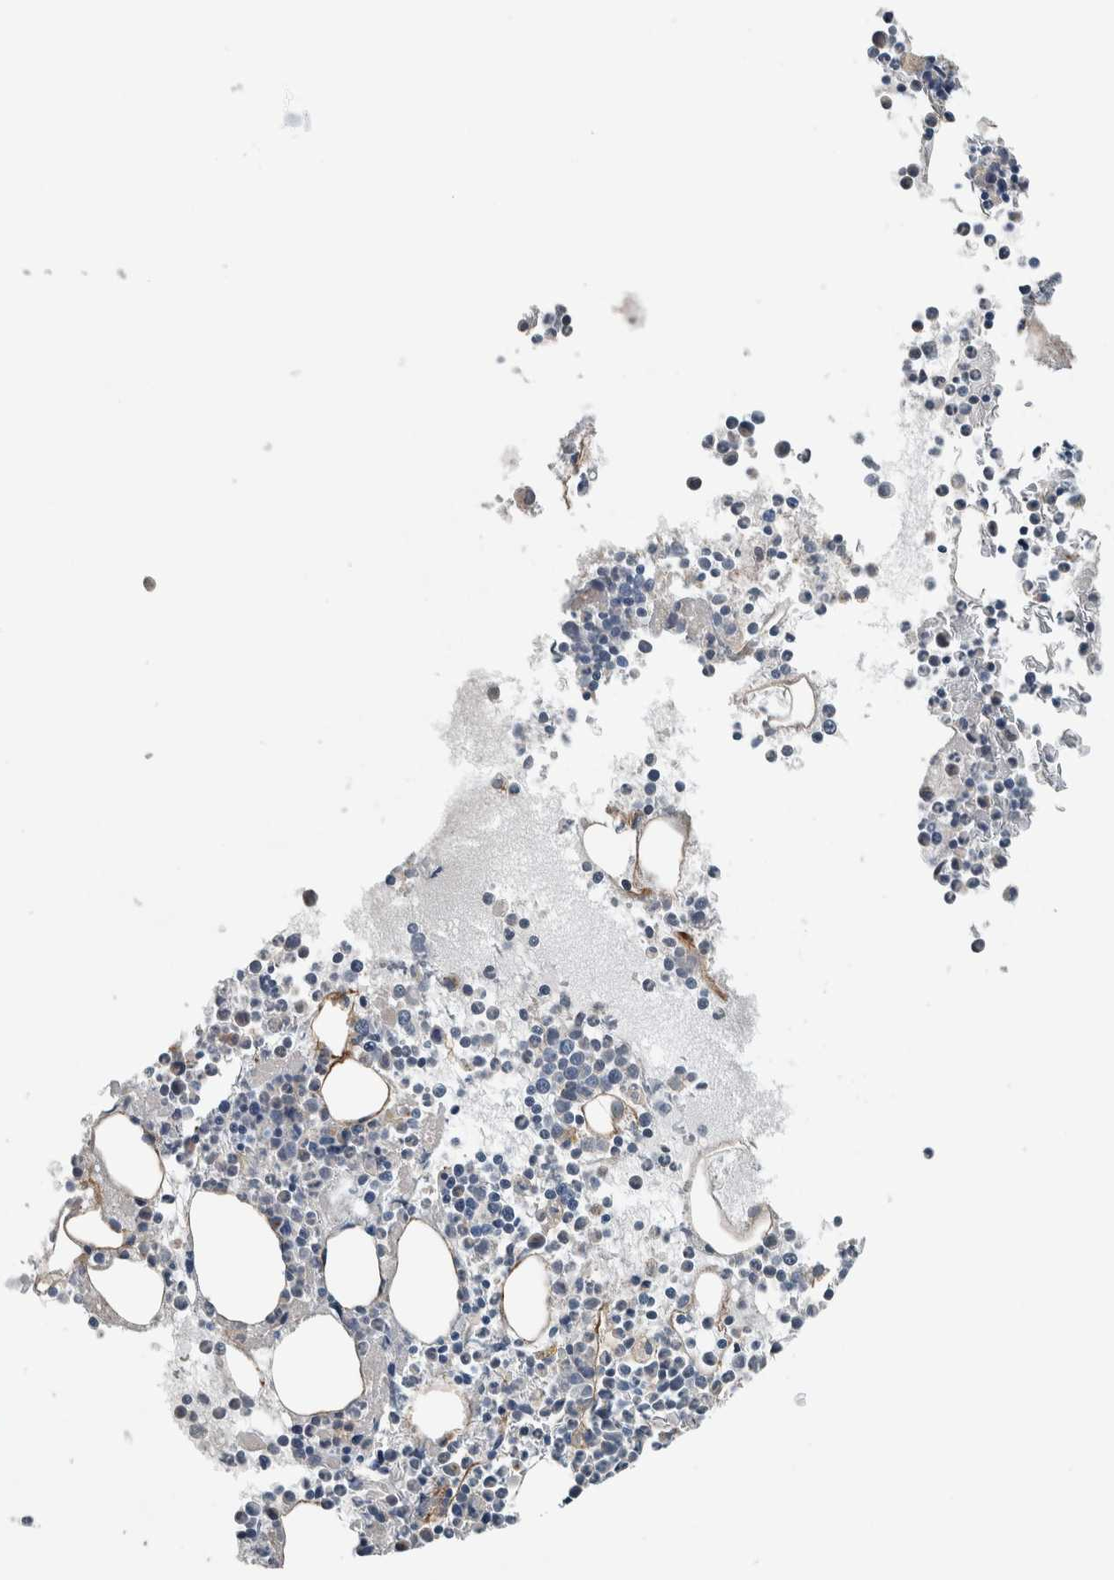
{"staining": {"intensity": "negative", "quantity": "none", "location": "none"}, "tissue": "bone marrow", "cell_type": "Hematopoietic cells", "image_type": "normal", "snomed": [{"axis": "morphology", "description": "Normal tissue, NOS"}, {"axis": "morphology", "description": "Inflammation, NOS"}, {"axis": "topography", "description": "Bone marrow"}], "caption": "A high-resolution histopathology image shows immunohistochemistry staining of unremarkable bone marrow, which shows no significant expression in hematopoietic cells.", "gene": "JADE2", "patient": {"sex": "male", "age": 46}}